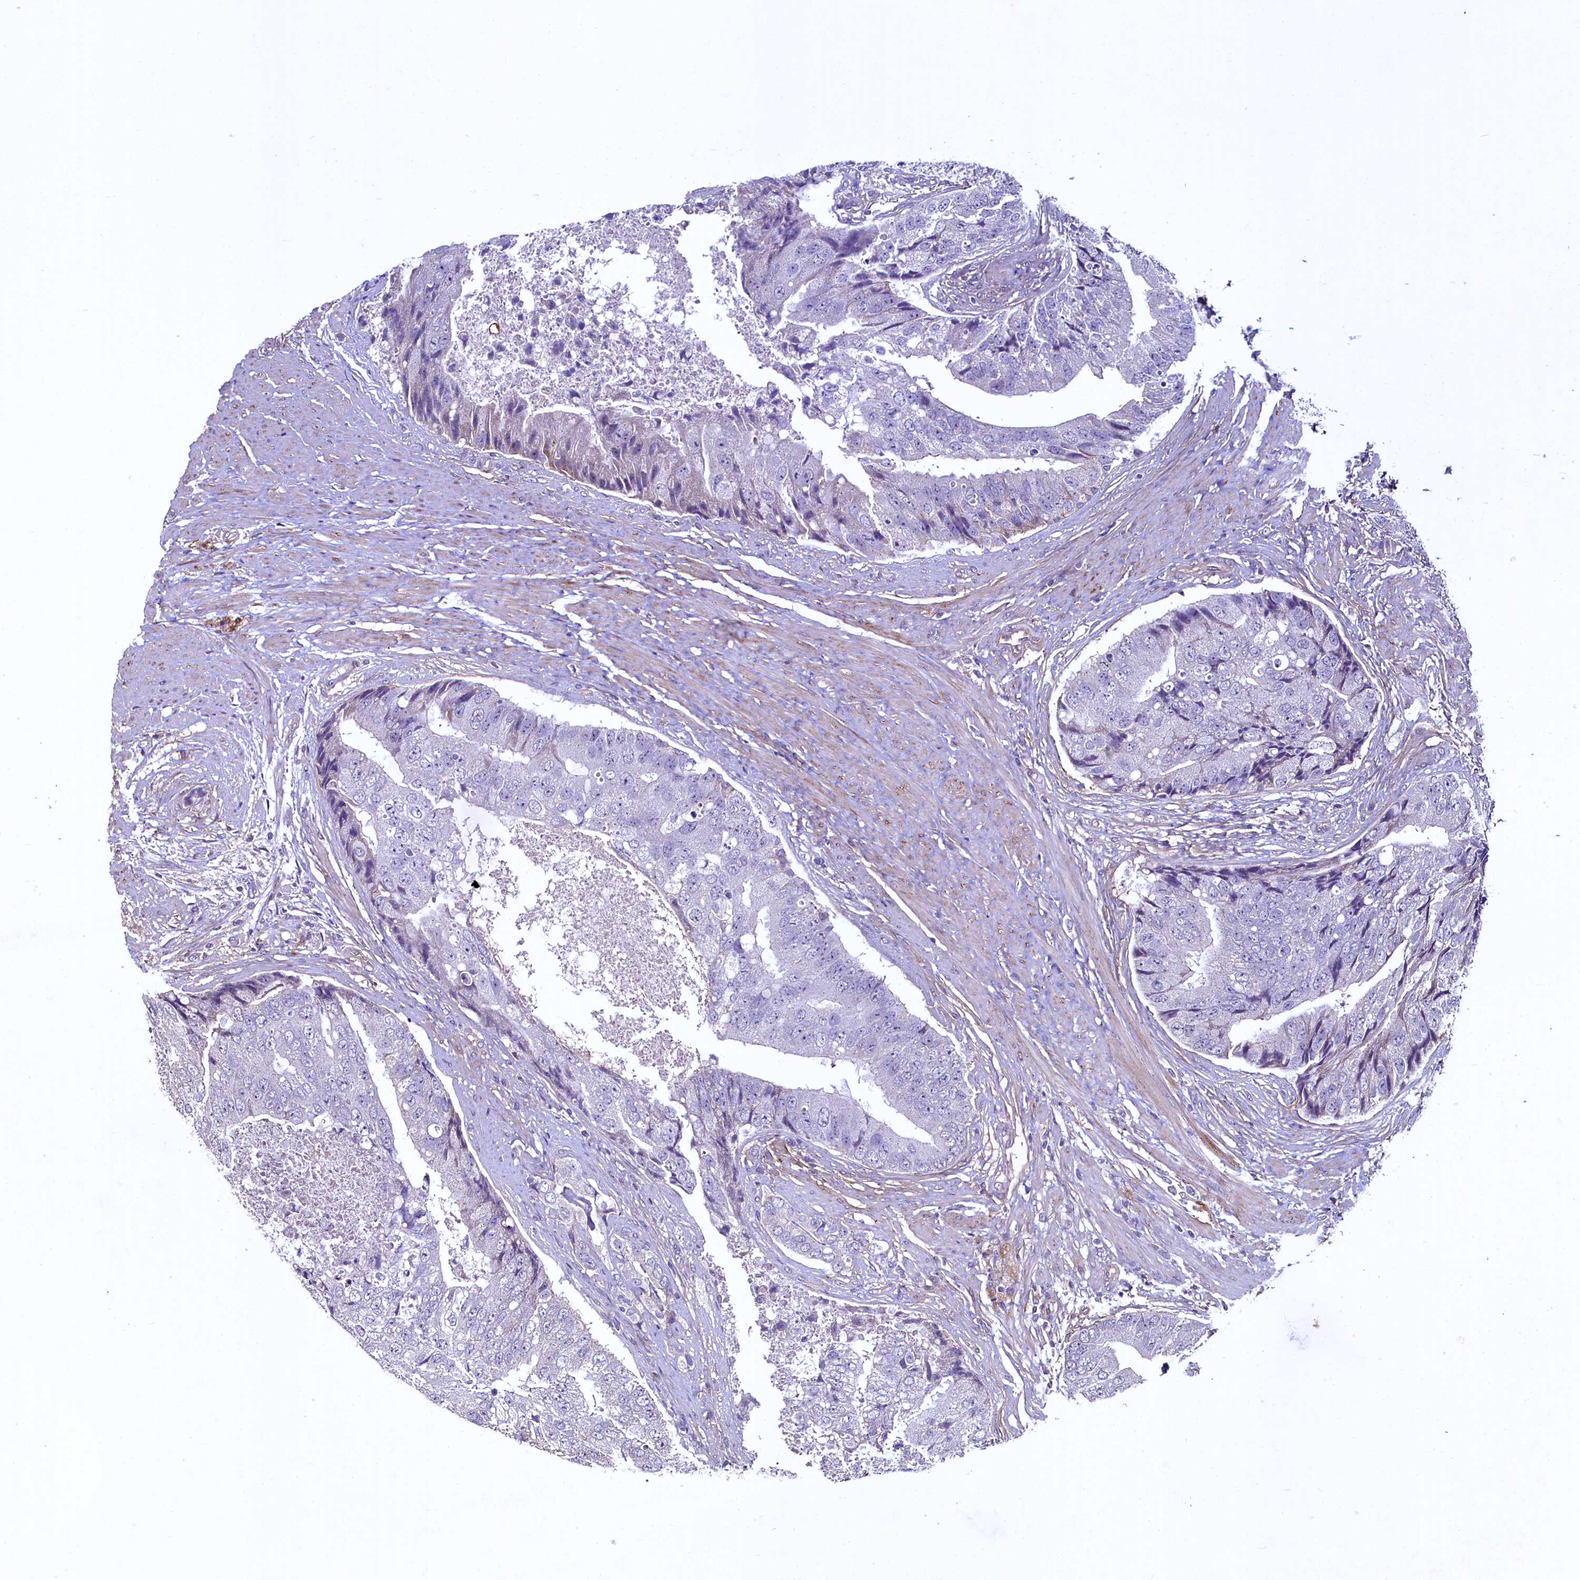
{"staining": {"intensity": "negative", "quantity": "none", "location": "none"}, "tissue": "prostate cancer", "cell_type": "Tumor cells", "image_type": "cancer", "snomed": [{"axis": "morphology", "description": "Adenocarcinoma, High grade"}, {"axis": "topography", "description": "Prostate"}], "caption": "This is a histopathology image of immunohistochemistry (IHC) staining of high-grade adenocarcinoma (prostate), which shows no positivity in tumor cells.", "gene": "PALM", "patient": {"sex": "male", "age": 70}}